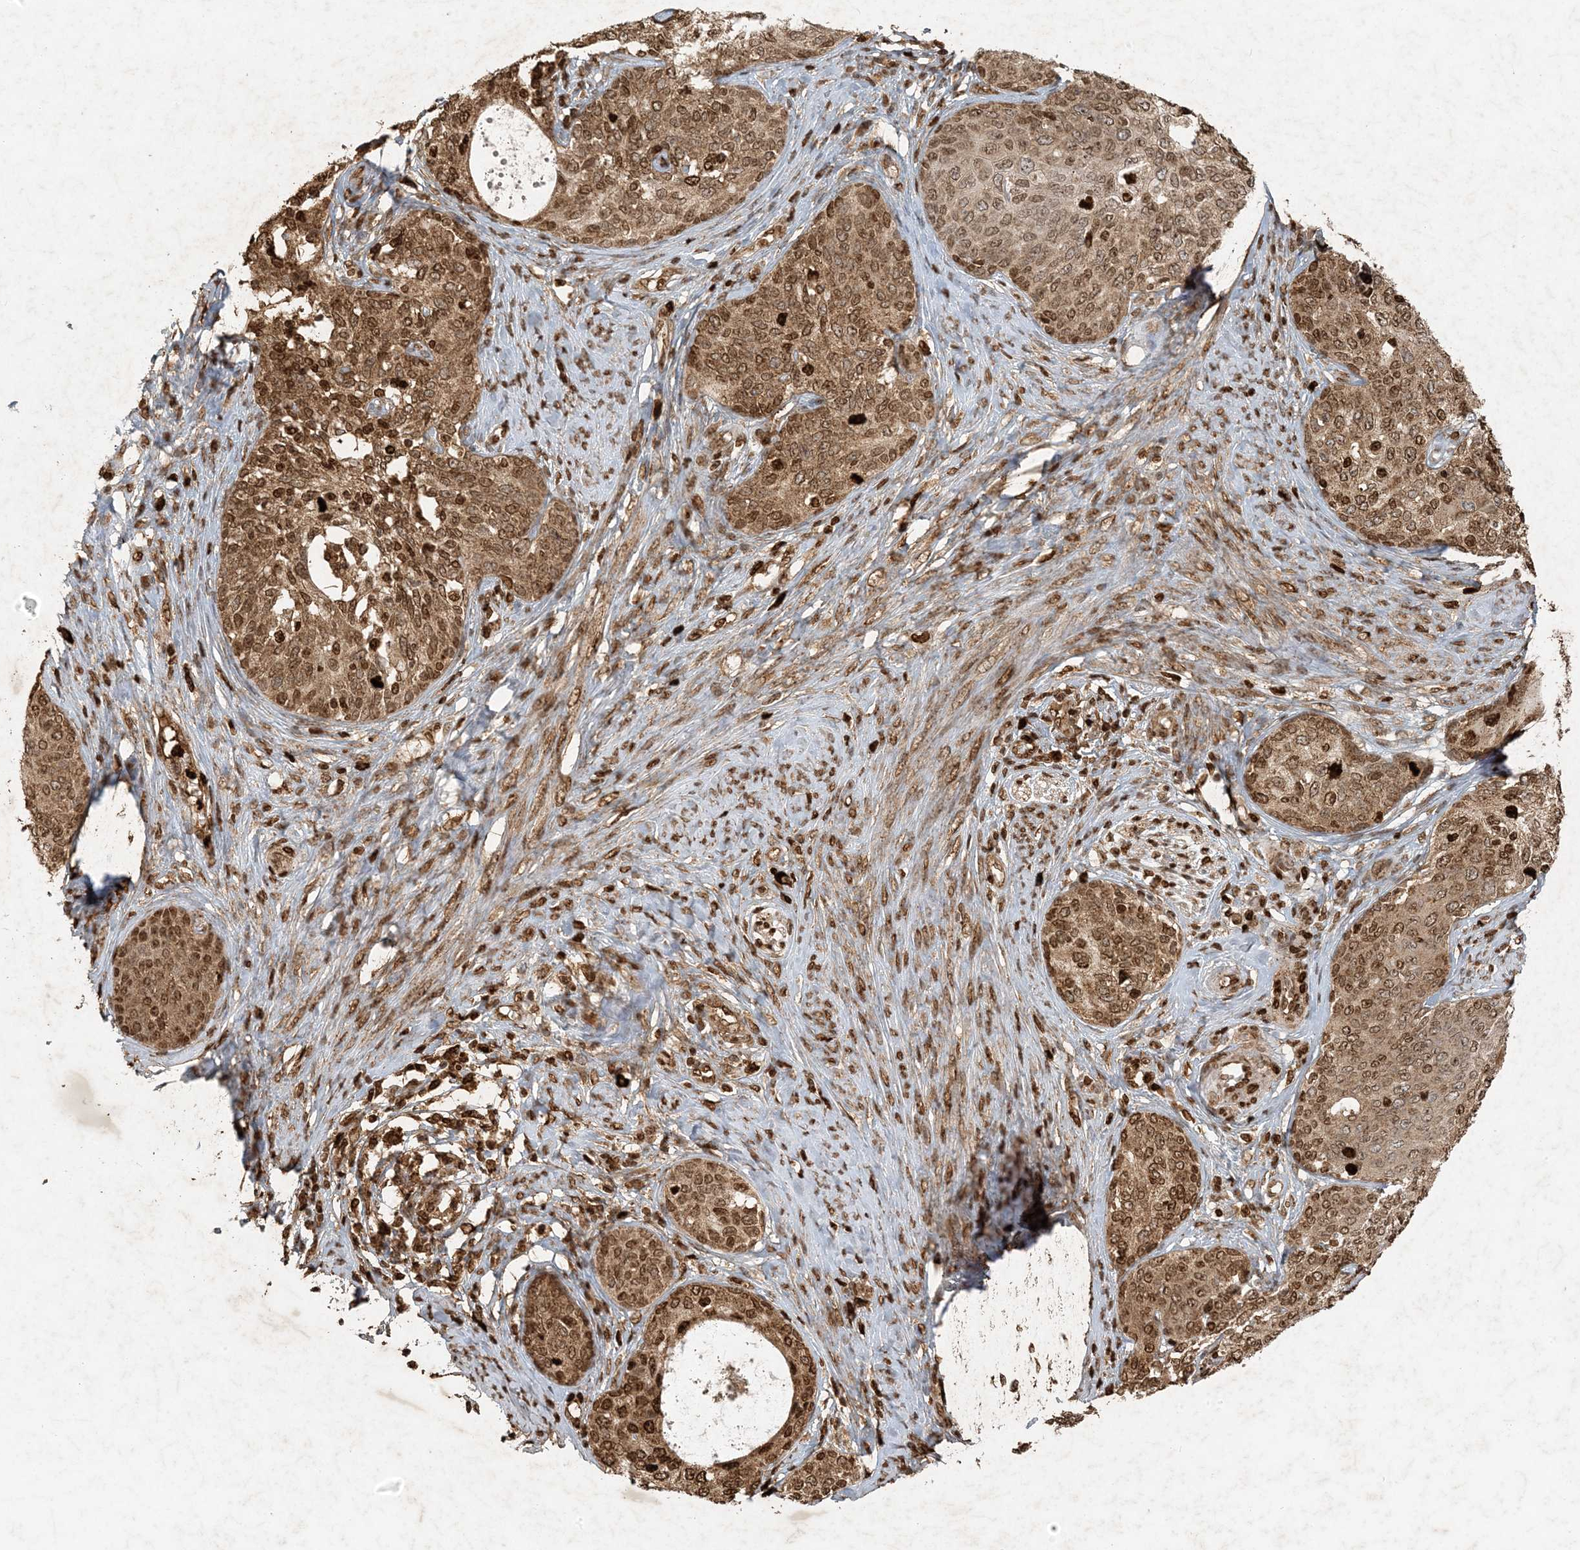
{"staining": {"intensity": "moderate", "quantity": ">75%", "location": "cytoplasmic/membranous,nuclear"}, "tissue": "cervical cancer", "cell_type": "Tumor cells", "image_type": "cancer", "snomed": [{"axis": "morphology", "description": "Squamous cell carcinoma, NOS"}, {"axis": "morphology", "description": "Adenocarcinoma, NOS"}, {"axis": "topography", "description": "Cervix"}], "caption": "A micrograph showing moderate cytoplasmic/membranous and nuclear staining in approximately >75% of tumor cells in cervical cancer (adenocarcinoma), as visualized by brown immunohistochemical staining.", "gene": "MCOLN1", "patient": {"sex": "female", "age": 52}}